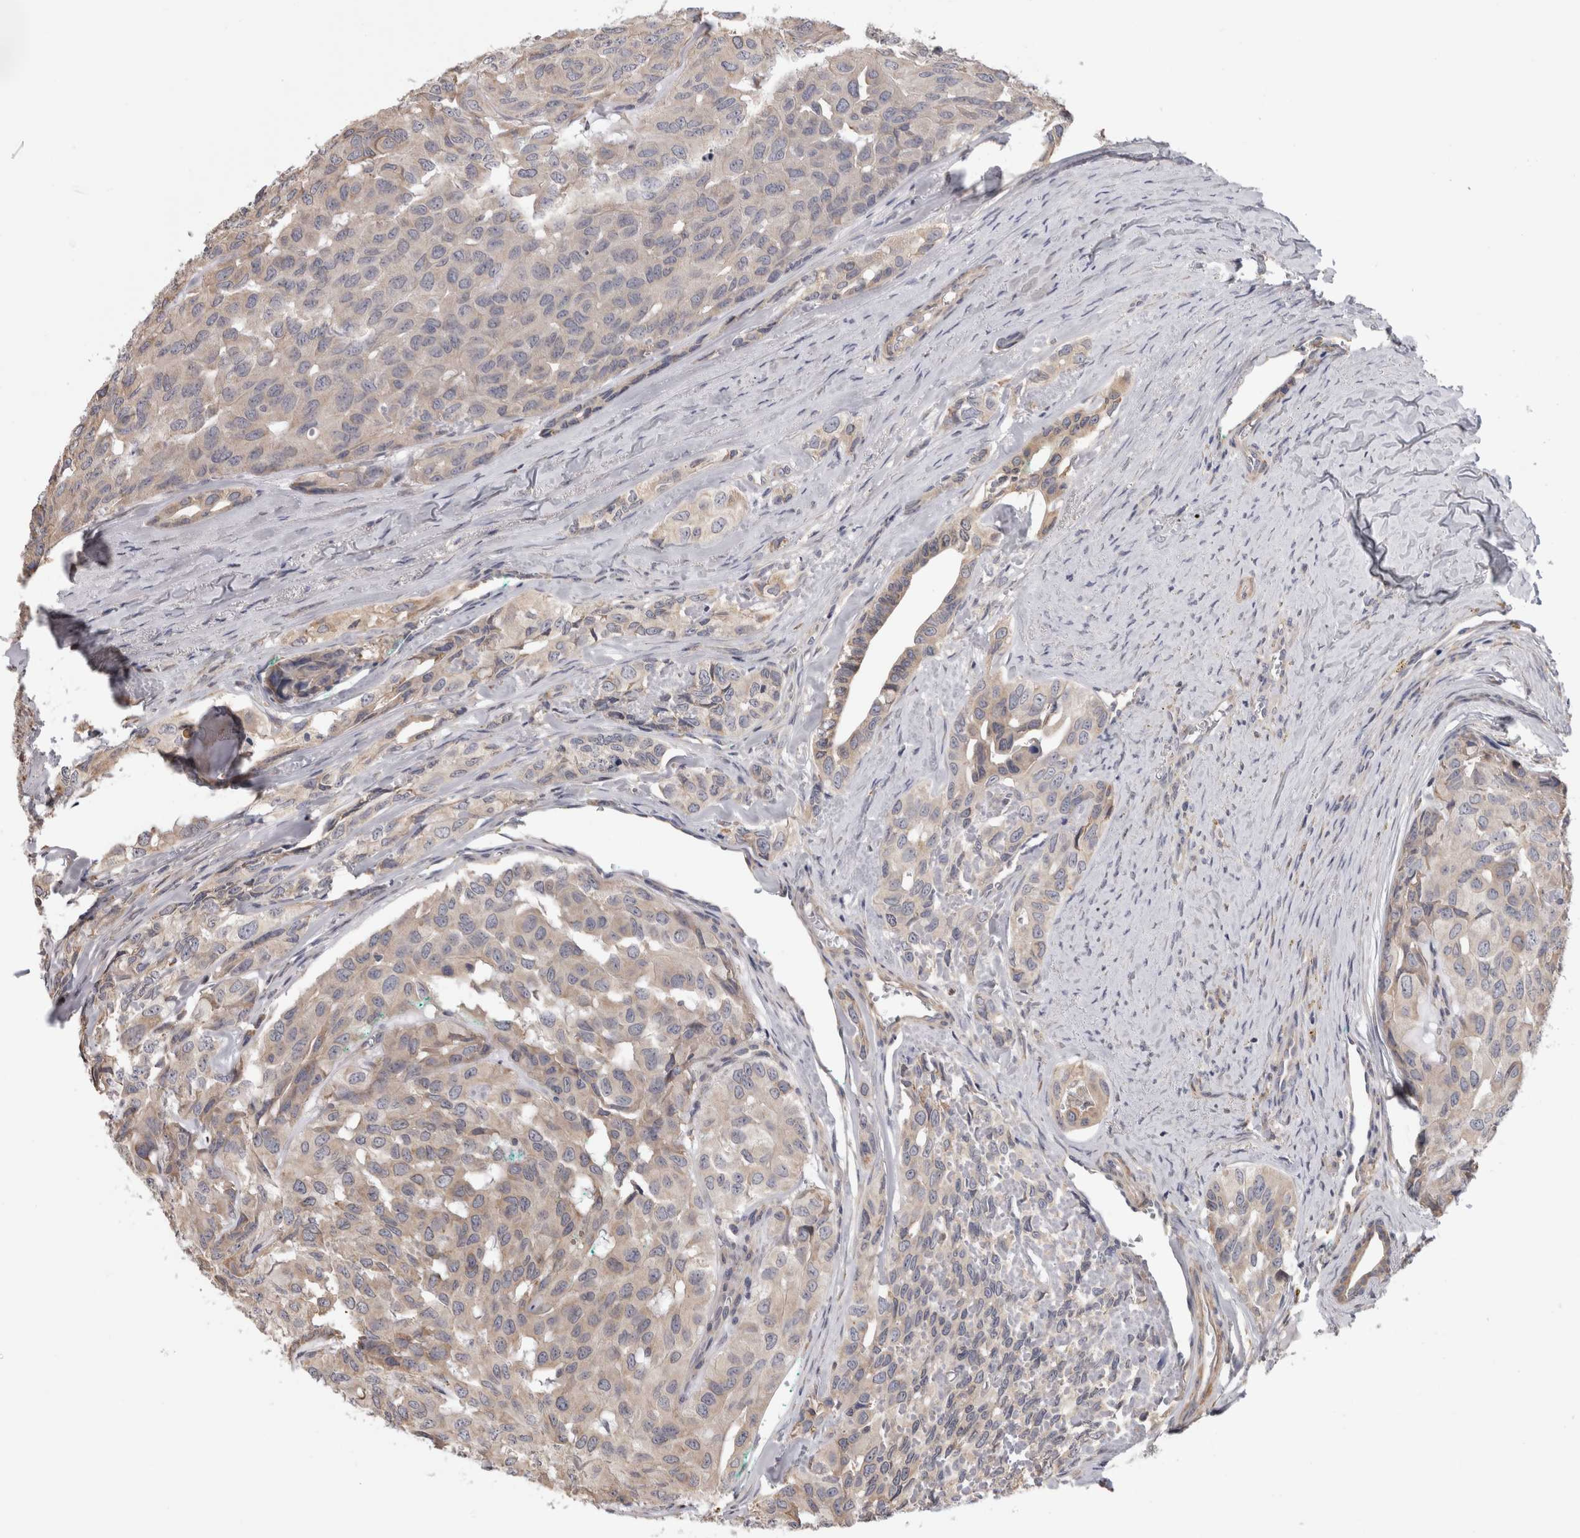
{"staining": {"intensity": "negative", "quantity": "none", "location": "none"}, "tissue": "head and neck cancer", "cell_type": "Tumor cells", "image_type": "cancer", "snomed": [{"axis": "morphology", "description": "Adenocarcinoma, NOS"}, {"axis": "topography", "description": "Salivary gland, NOS"}, {"axis": "topography", "description": "Head-Neck"}], "caption": "This is an immunohistochemistry micrograph of head and neck cancer (adenocarcinoma). There is no expression in tumor cells.", "gene": "SMAP2", "patient": {"sex": "female", "age": 76}}